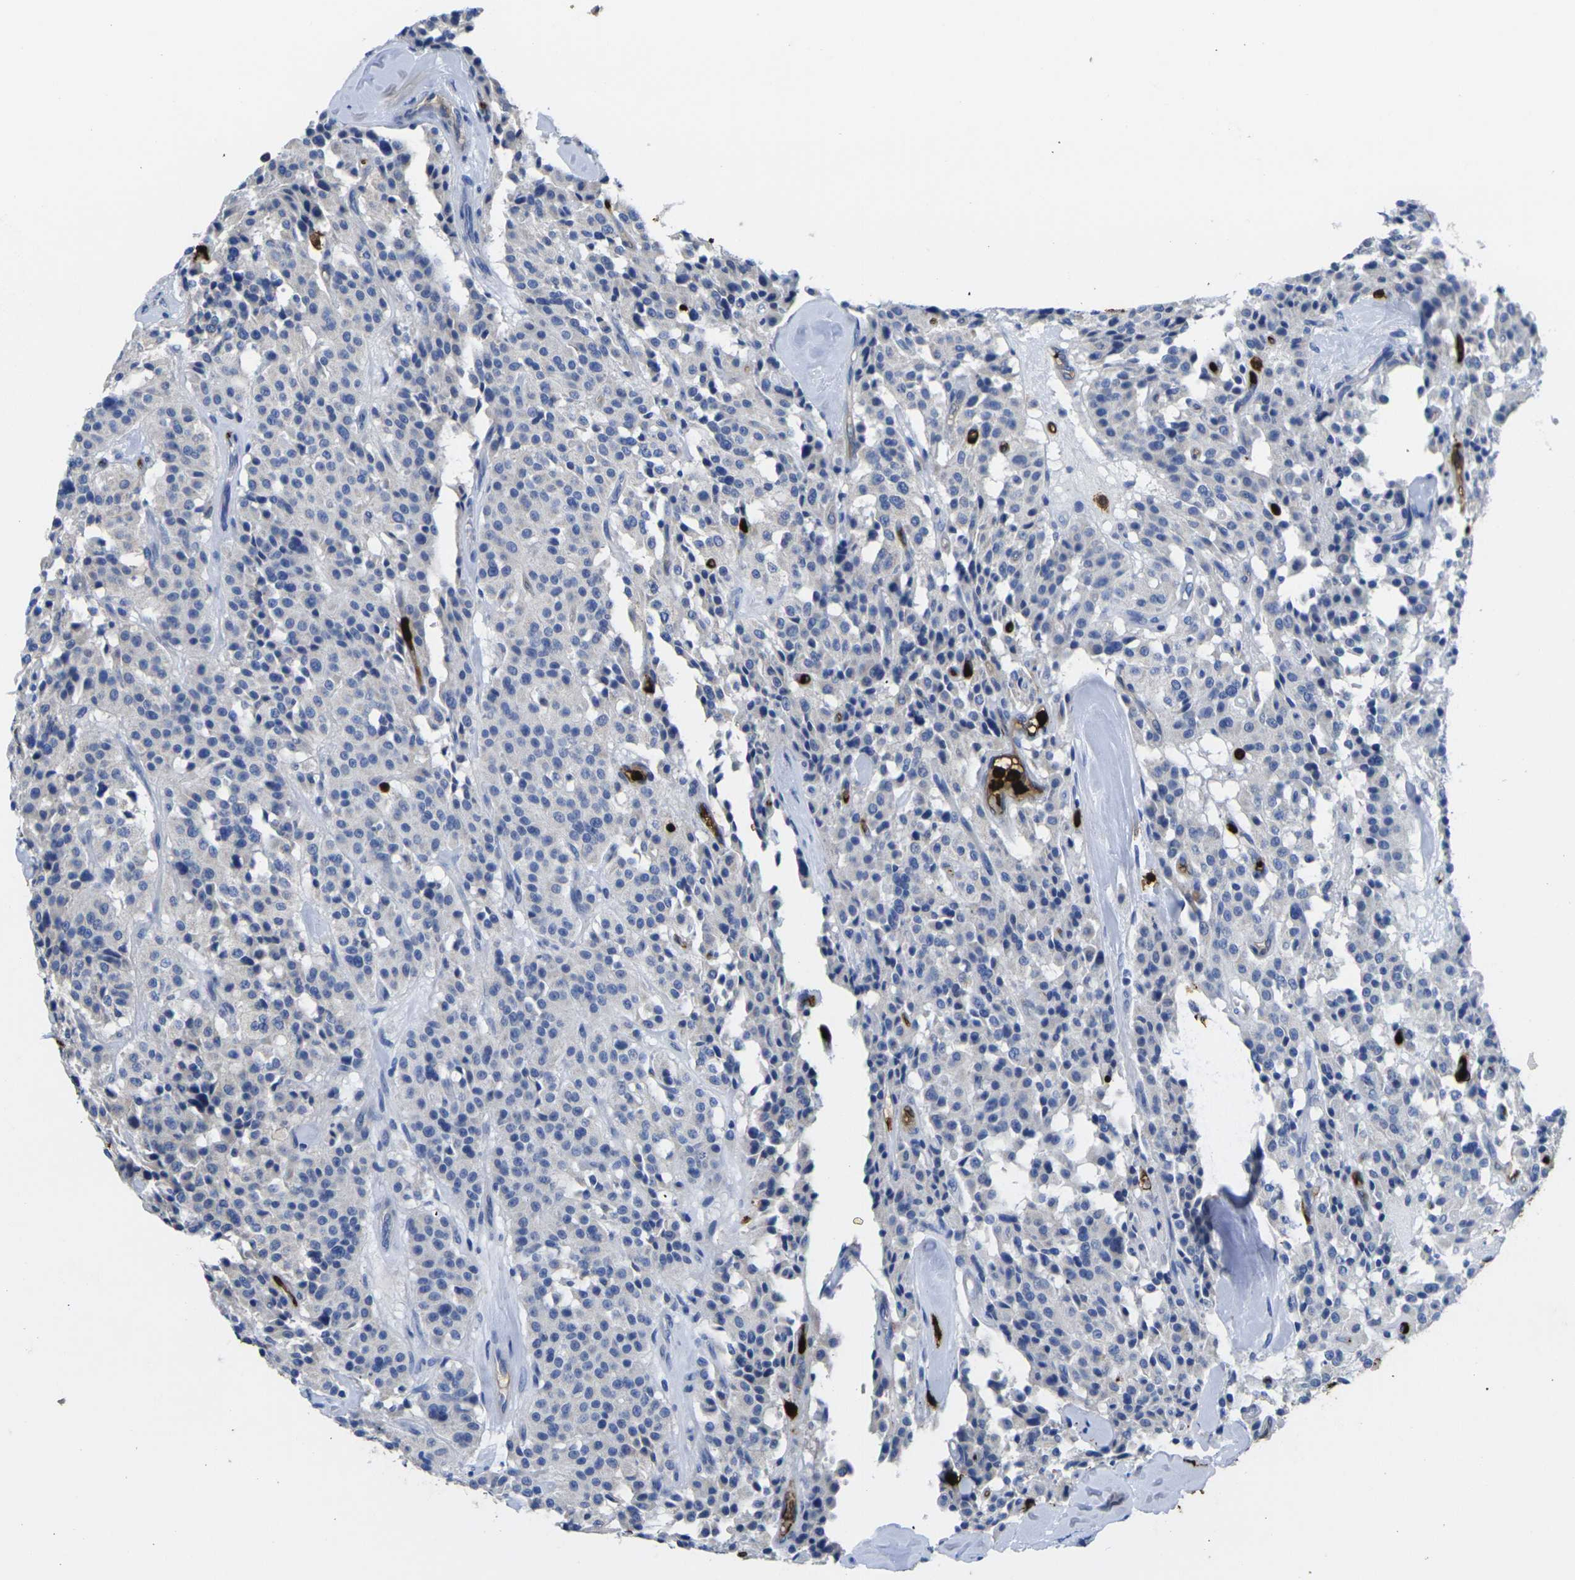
{"staining": {"intensity": "moderate", "quantity": "<25%", "location": "cytoplasmic/membranous"}, "tissue": "carcinoid", "cell_type": "Tumor cells", "image_type": "cancer", "snomed": [{"axis": "morphology", "description": "Carcinoid, malignant, NOS"}, {"axis": "topography", "description": "Lung"}], "caption": "Immunohistochemical staining of human carcinoid (malignant) reveals moderate cytoplasmic/membranous protein staining in about <25% of tumor cells.", "gene": "S100A9", "patient": {"sex": "male", "age": 30}}